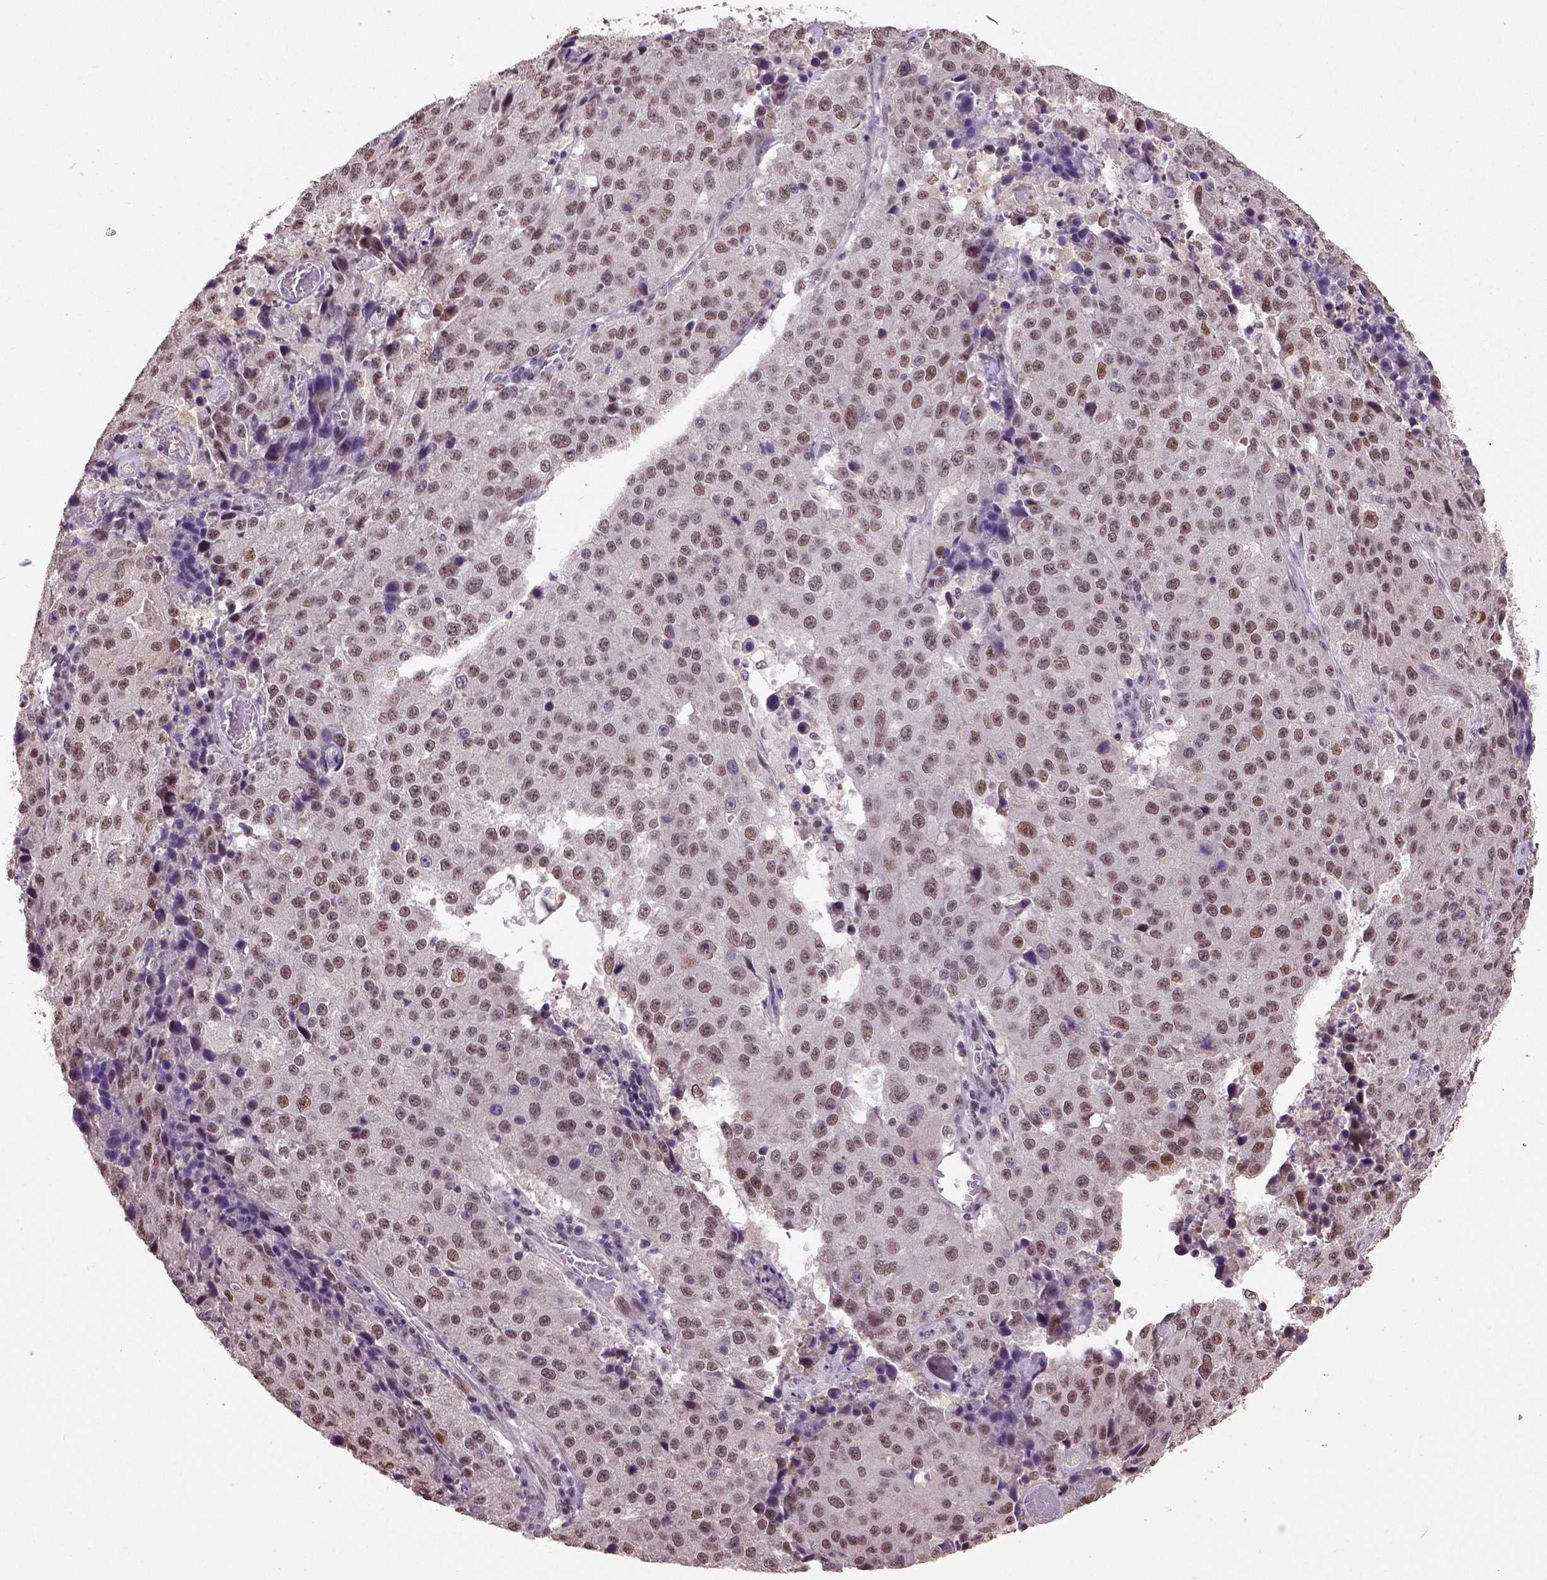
{"staining": {"intensity": "moderate", "quantity": ">75%", "location": "nuclear"}, "tissue": "stomach cancer", "cell_type": "Tumor cells", "image_type": "cancer", "snomed": [{"axis": "morphology", "description": "Adenocarcinoma, NOS"}, {"axis": "topography", "description": "Stomach"}], "caption": "About >75% of tumor cells in stomach adenocarcinoma reveal moderate nuclear protein staining as visualized by brown immunohistochemical staining.", "gene": "UBA3", "patient": {"sex": "male", "age": 71}}